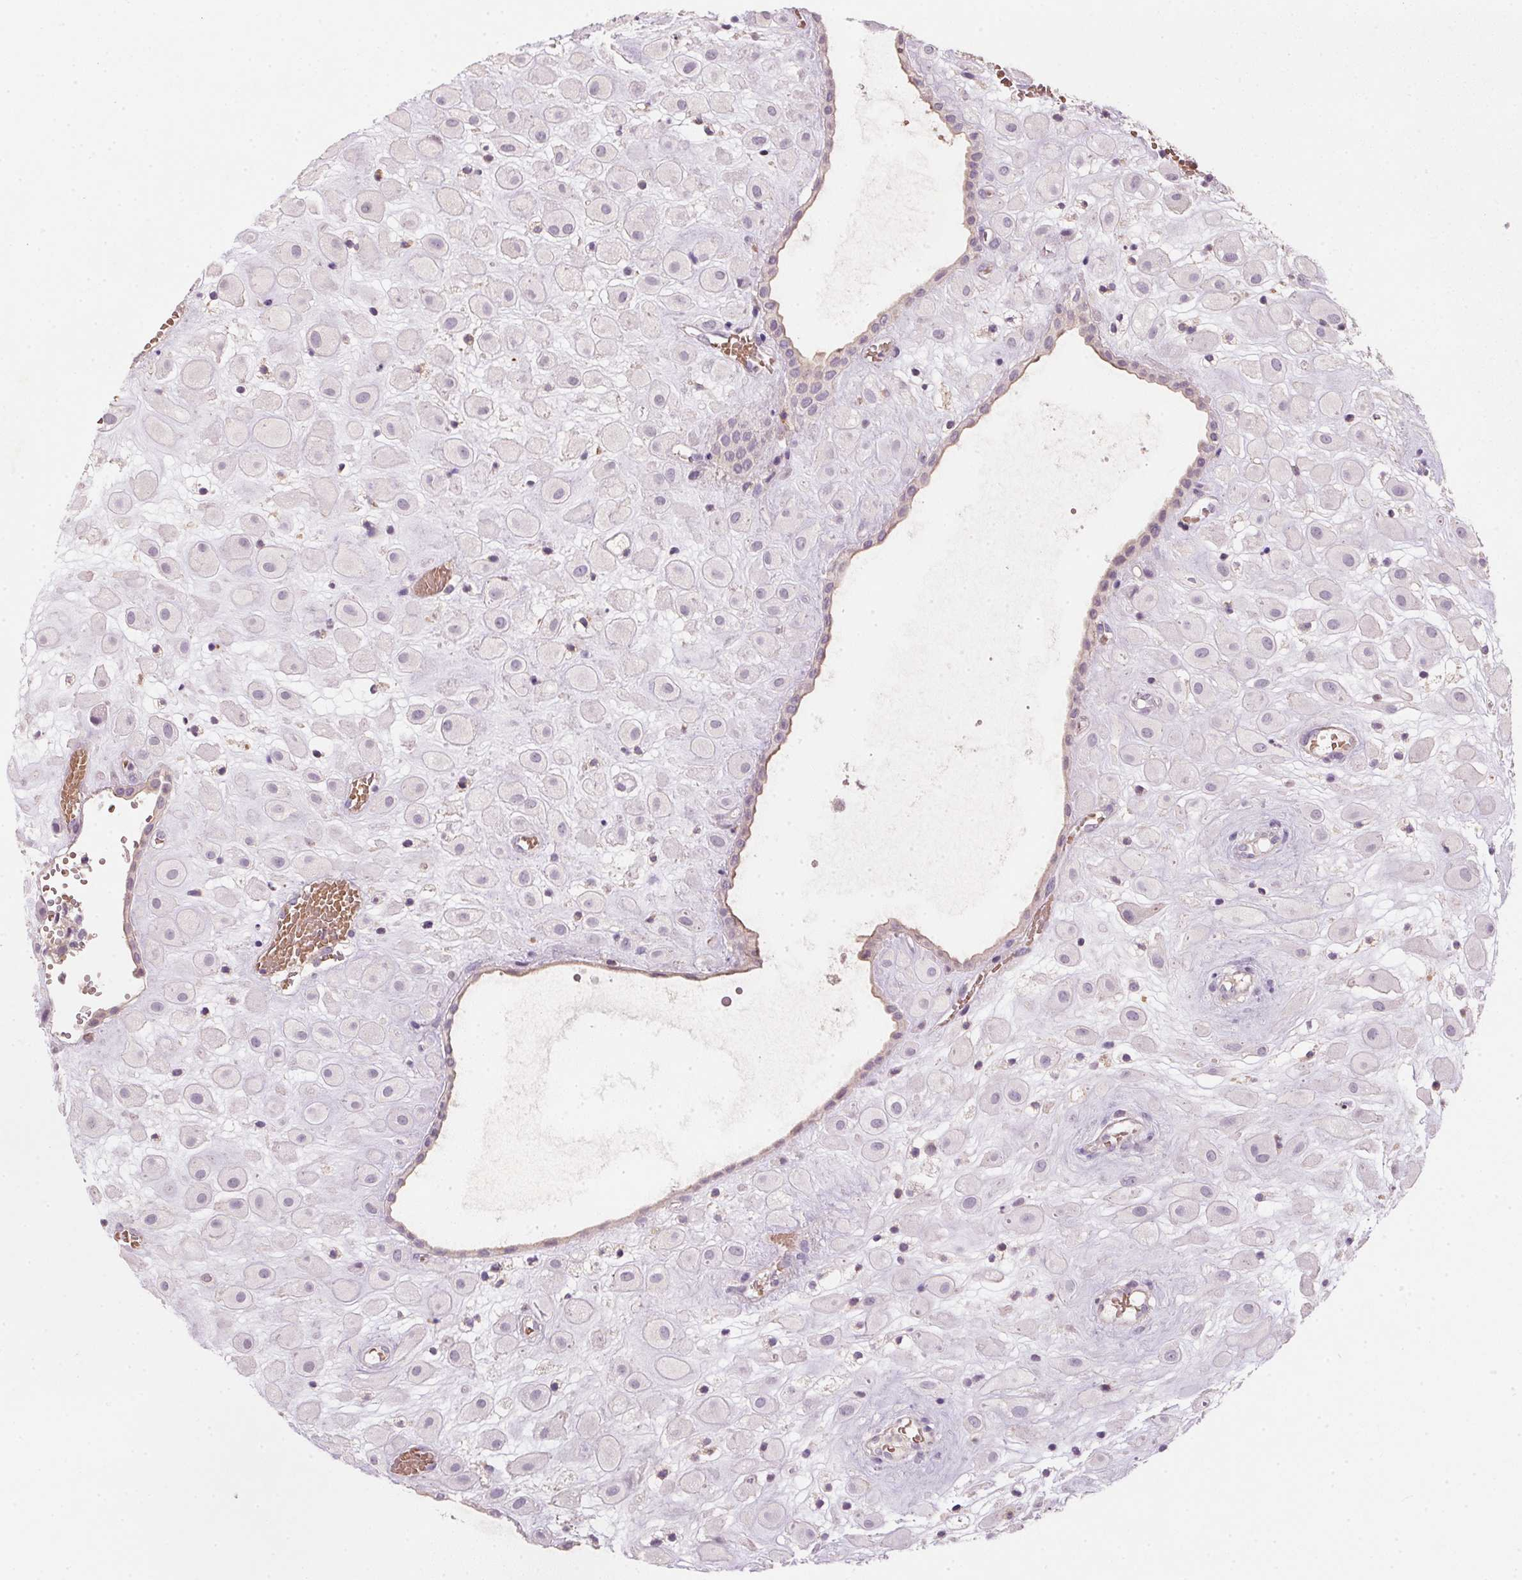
{"staining": {"intensity": "negative", "quantity": "none", "location": "none"}, "tissue": "placenta", "cell_type": "Decidual cells", "image_type": "normal", "snomed": [{"axis": "morphology", "description": "Normal tissue, NOS"}, {"axis": "topography", "description": "Placenta"}], "caption": "There is no significant positivity in decidual cells of placenta. The staining was performed using DAB (3,3'-diaminobenzidine) to visualize the protein expression in brown, while the nuclei were stained in blue with hematoxylin (Magnification: 20x).", "gene": "KCNK15", "patient": {"sex": "female", "age": 24}}